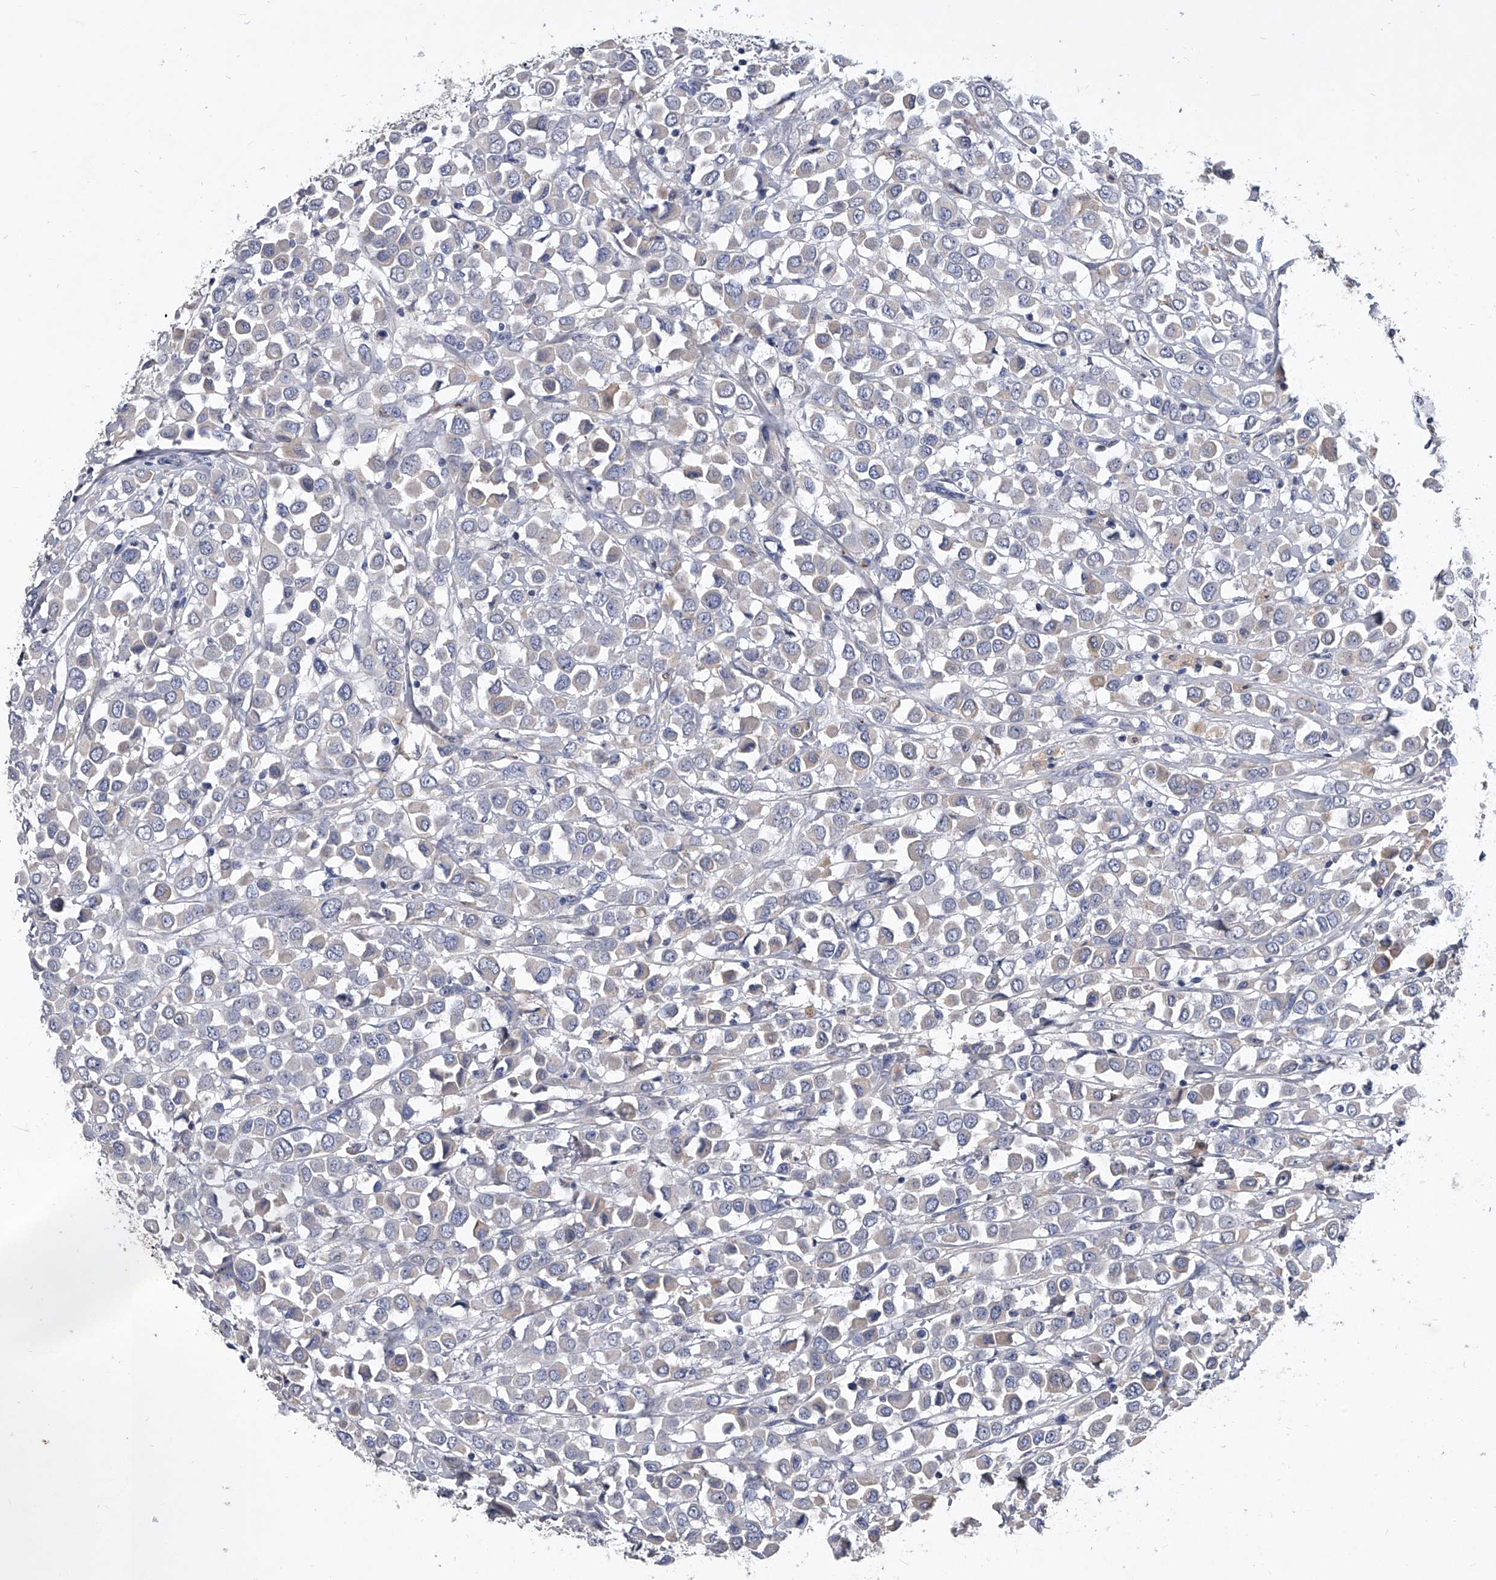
{"staining": {"intensity": "weak", "quantity": "<25%", "location": "cytoplasmic/membranous"}, "tissue": "breast cancer", "cell_type": "Tumor cells", "image_type": "cancer", "snomed": [{"axis": "morphology", "description": "Duct carcinoma"}, {"axis": "topography", "description": "Breast"}], "caption": "Immunohistochemistry histopathology image of neoplastic tissue: breast infiltrating ductal carcinoma stained with DAB demonstrates no significant protein staining in tumor cells.", "gene": "C5", "patient": {"sex": "female", "age": 61}}